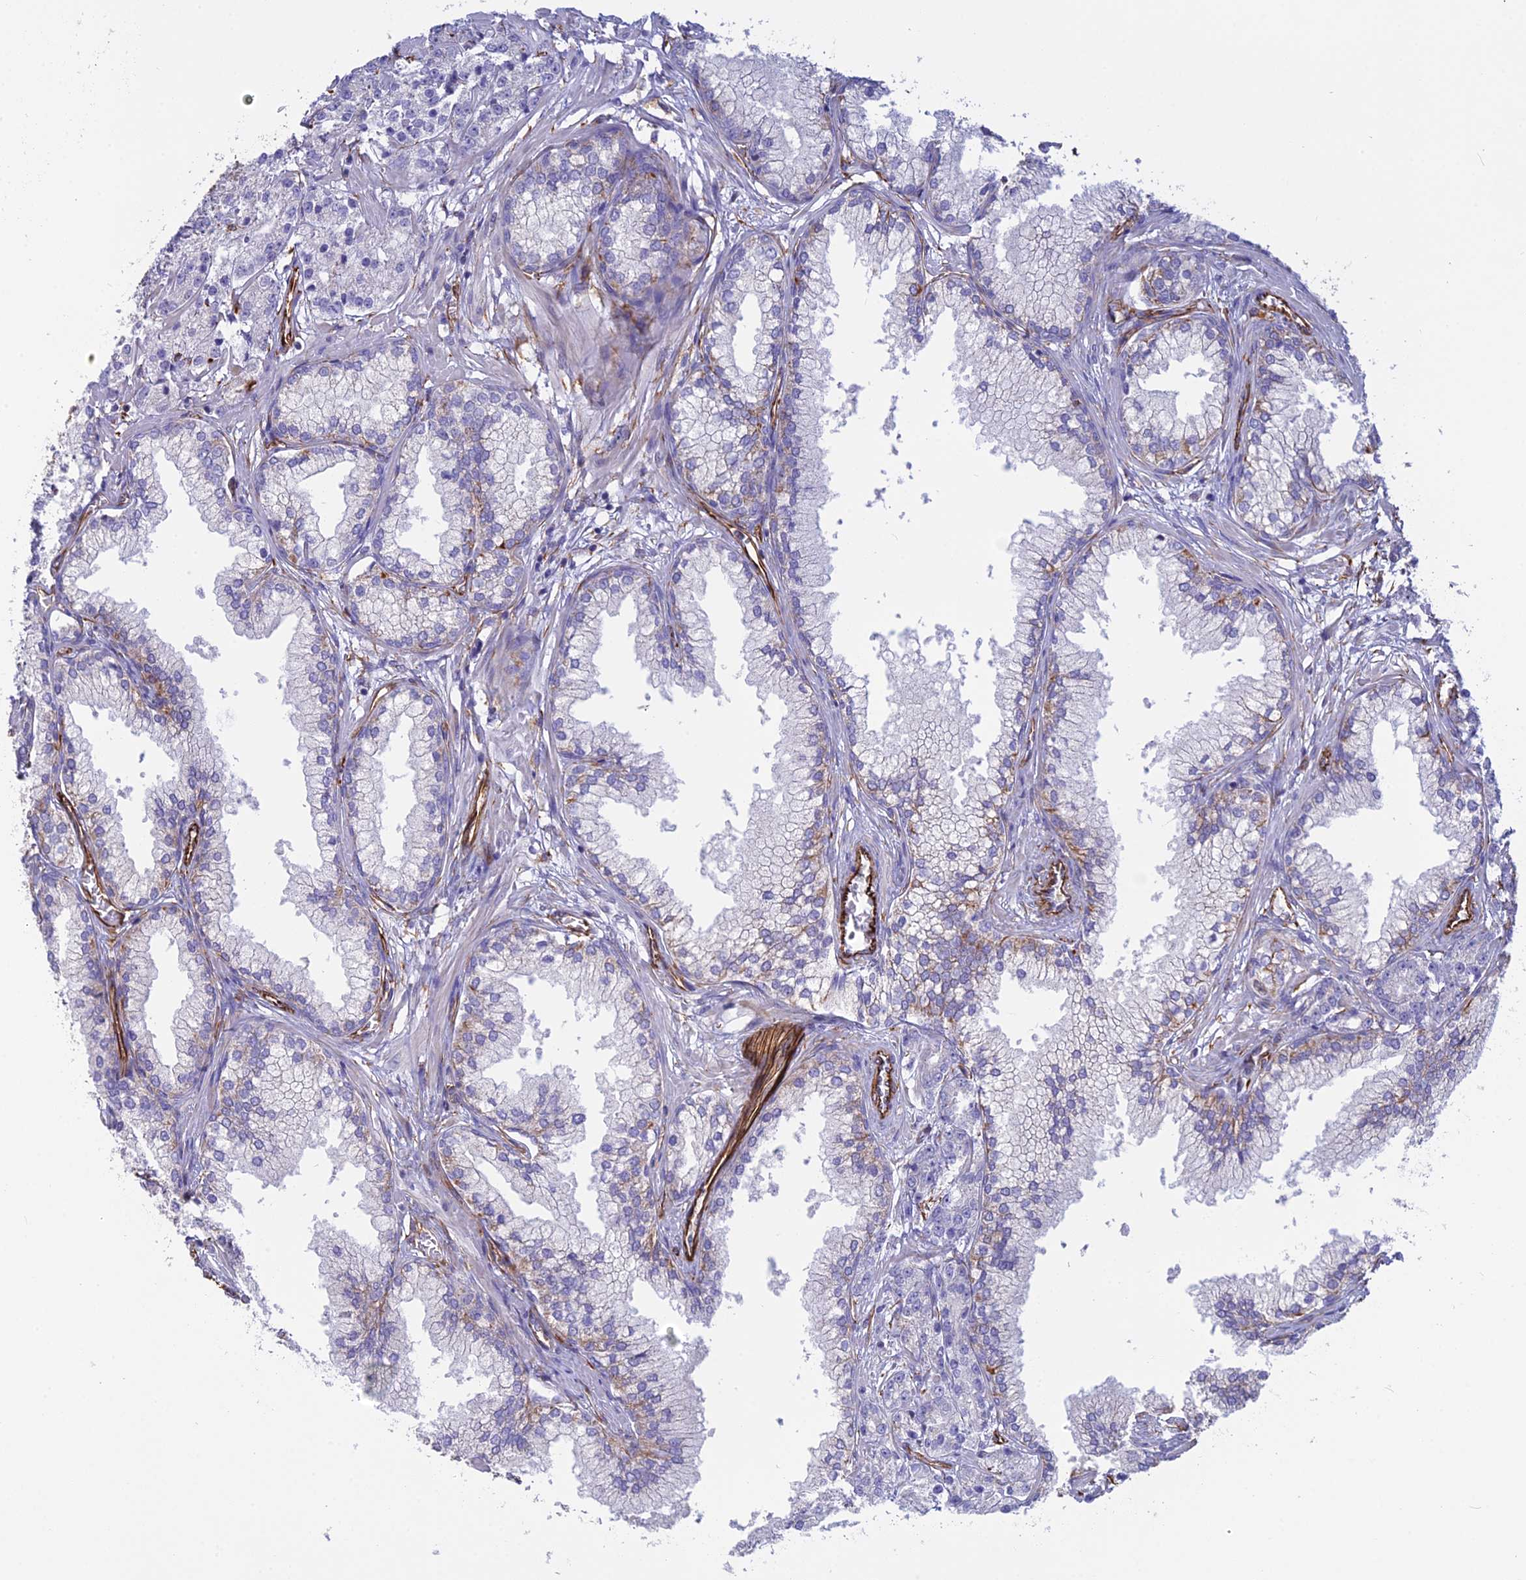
{"staining": {"intensity": "negative", "quantity": "none", "location": "none"}, "tissue": "prostate cancer", "cell_type": "Tumor cells", "image_type": "cancer", "snomed": [{"axis": "morphology", "description": "Adenocarcinoma, High grade"}, {"axis": "topography", "description": "Prostate"}], "caption": "The micrograph reveals no significant expression in tumor cells of adenocarcinoma (high-grade) (prostate). (Brightfield microscopy of DAB (3,3'-diaminobenzidine) immunohistochemistry (IHC) at high magnification).", "gene": "FBXL20", "patient": {"sex": "male", "age": 69}}